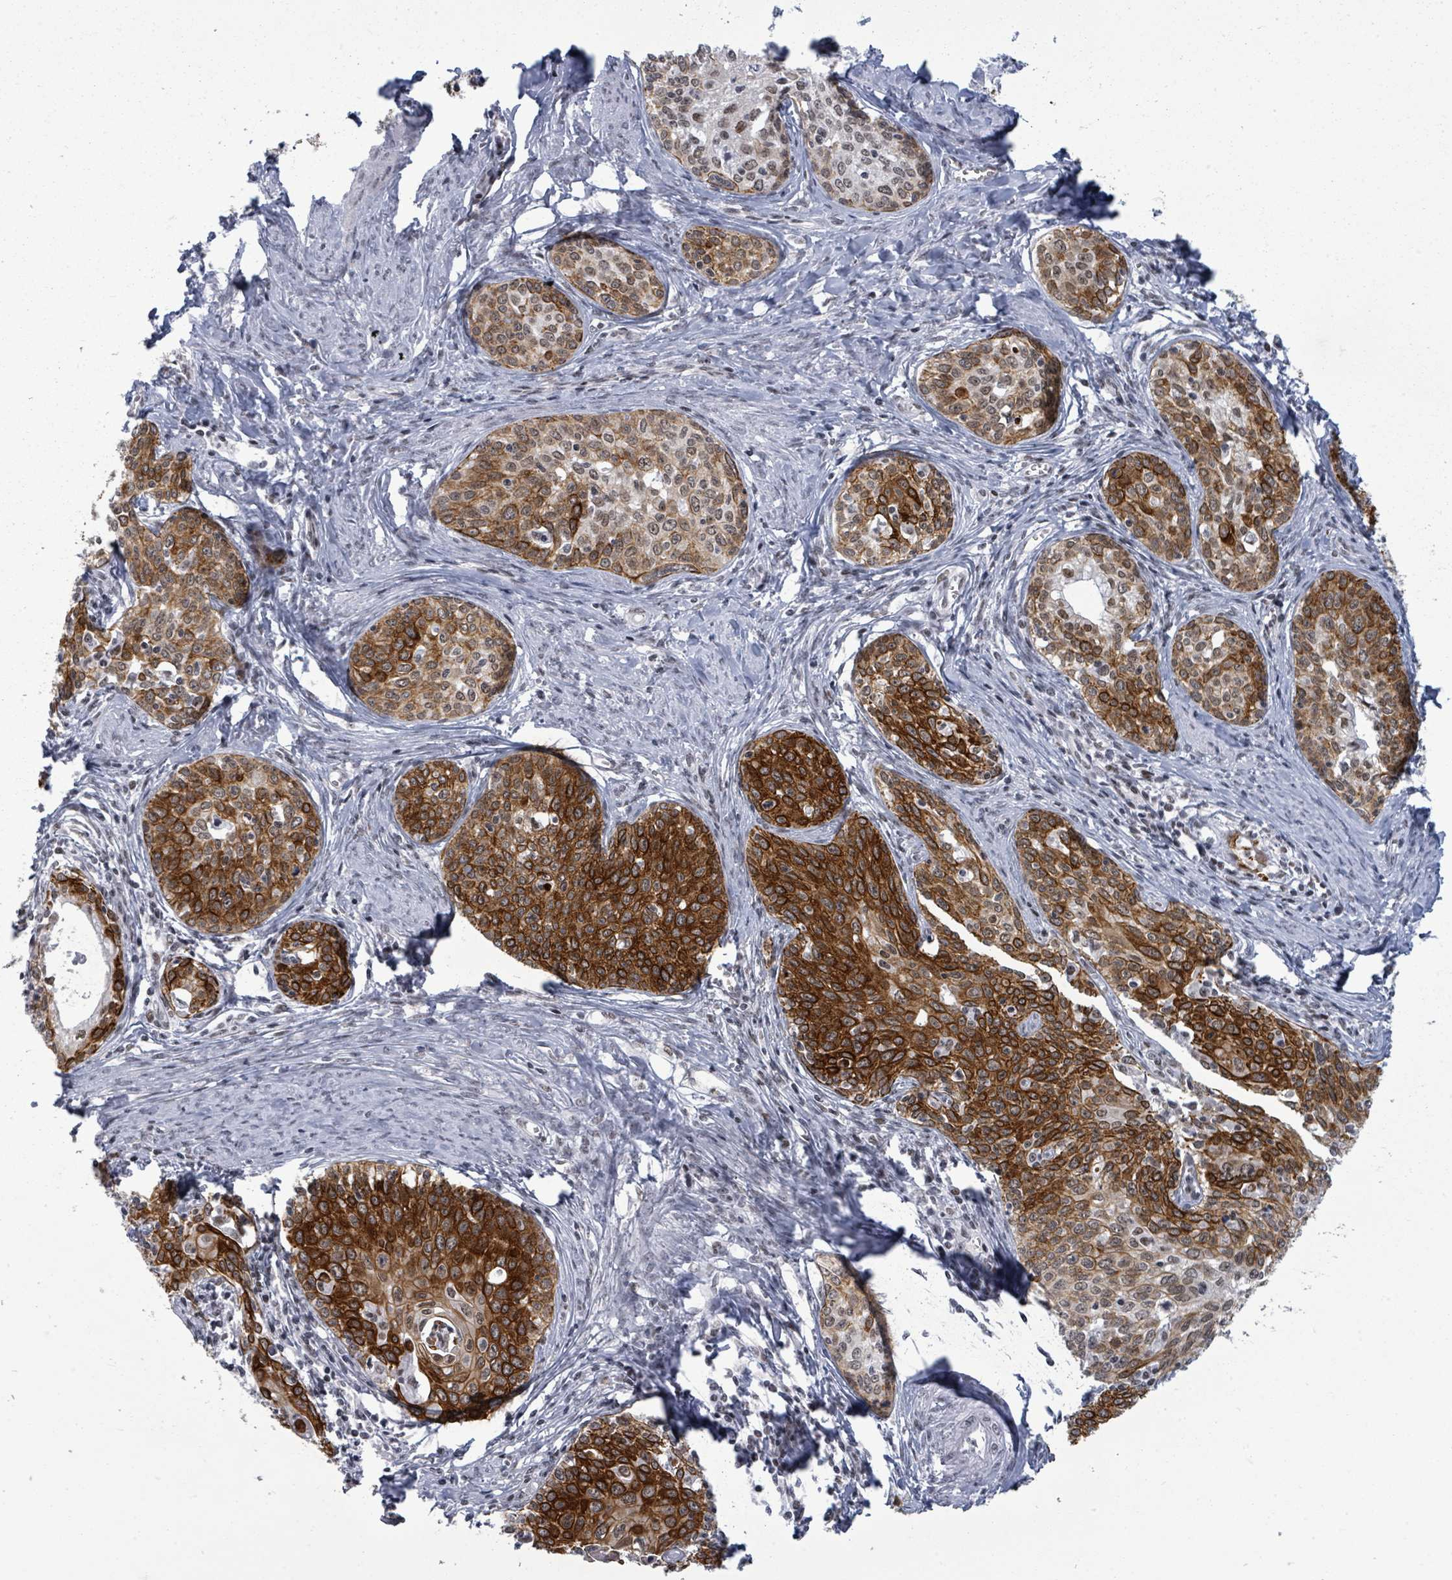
{"staining": {"intensity": "strong", "quantity": ">75%", "location": "cytoplasmic/membranous"}, "tissue": "cervical cancer", "cell_type": "Tumor cells", "image_type": "cancer", "snomed": [{"axis": "morphology", "description": "Squamous cell carcinoma, NOS"}, {"axis": "morphology", "description": "Adenocarcinoma, NOS"}, {"axis": "topography", "description": "Cervix"}], "caption": "Immunohistochemical staining of squamous cell carcinoma (cervical) shows strong cytoplasmic/membranous protein staining in approximately >75% of tumor cells.", "gene": "ERCC5", "patient": {"sex": "female", "age": 52}}